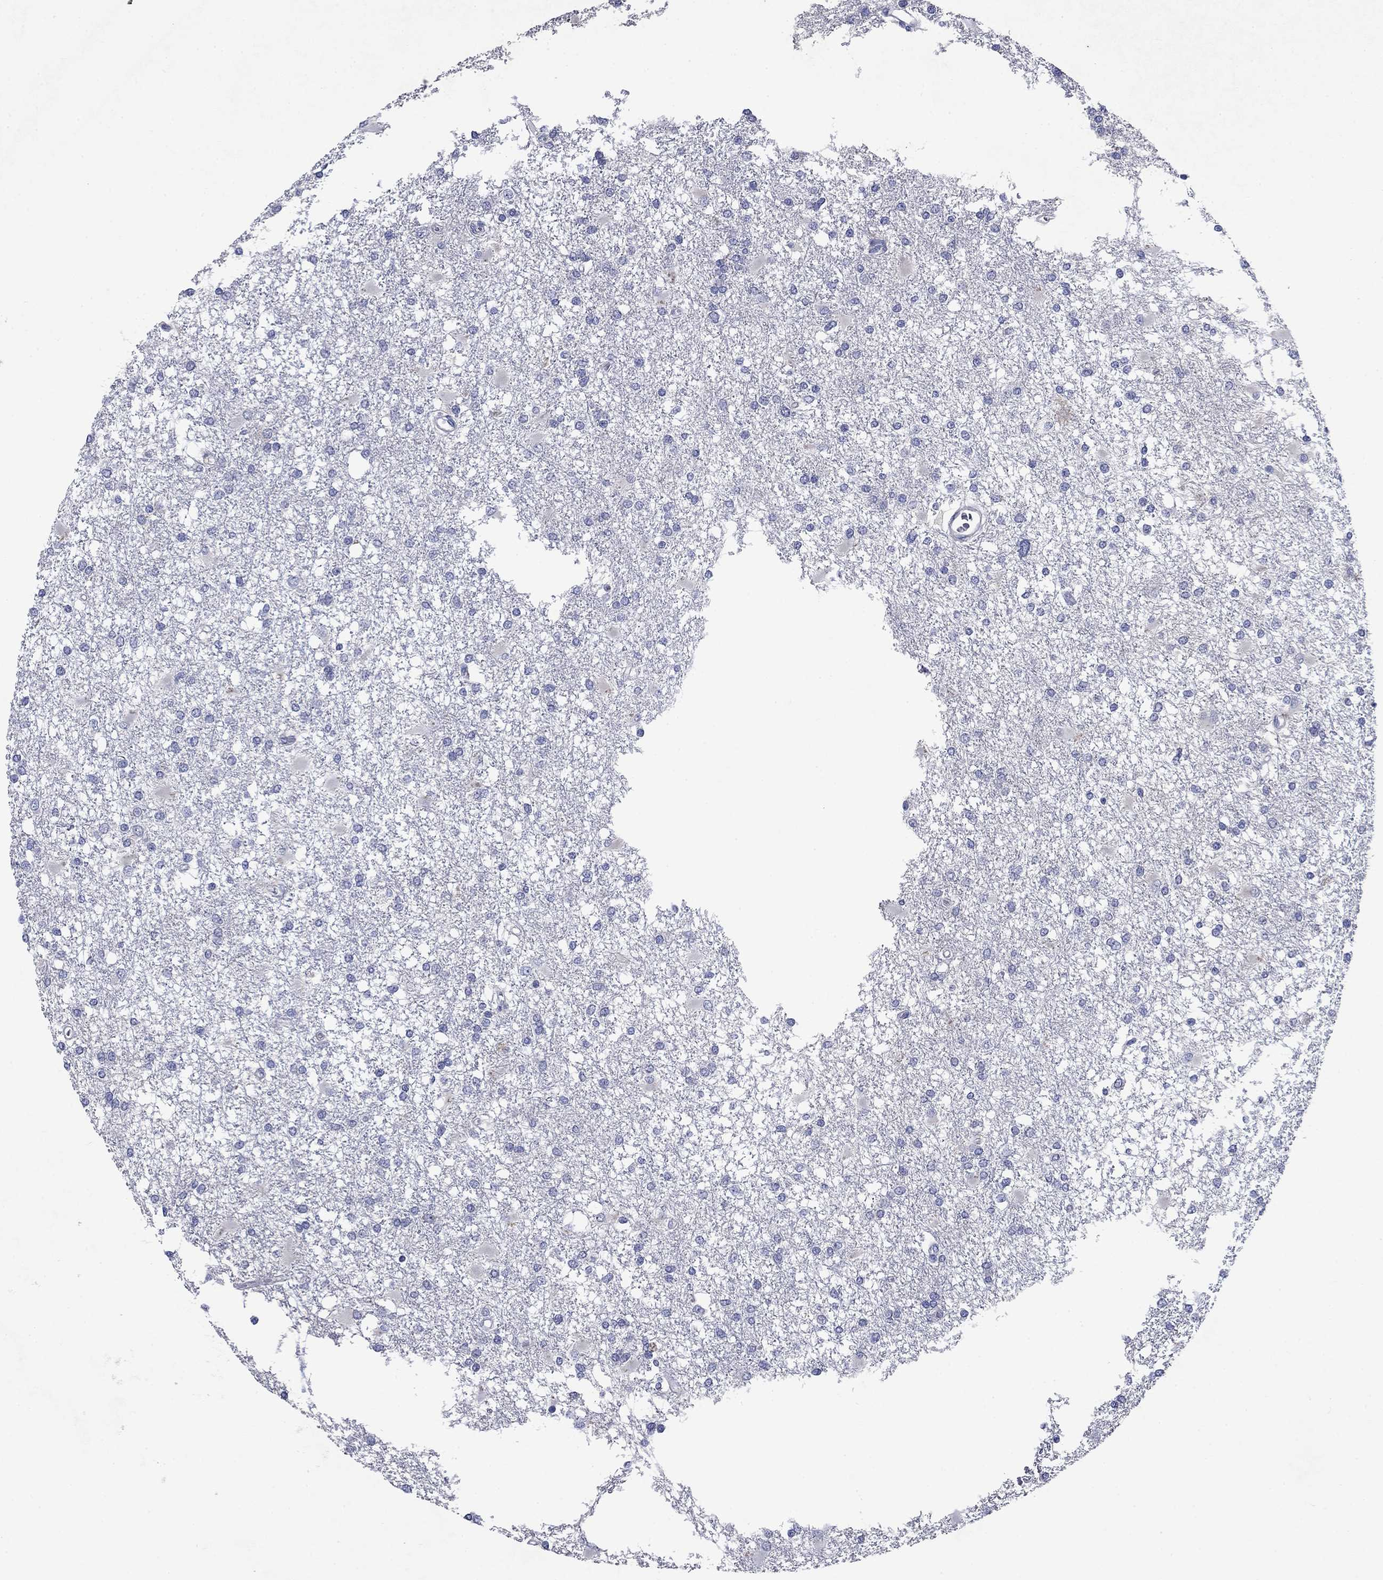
{"staining": {"intensity": "negative", "quantity": "none", "location": "none"}, "tissue": "glioma", "cell_type": "Tumor cells", "image_type": "cancer", "snomed": [{"axis": "morphology", "description": "Glioma, malignant, High grade"}, {"axis": "topography", "description": "Cerebral cortex"}], "caption": "Malignant glioma (high-grade) was stained to show a protein in brown. There is no significant staining in tumor cells.", "gene": "SULT2B1", "patient": {"sex": "male", "age": 79}}